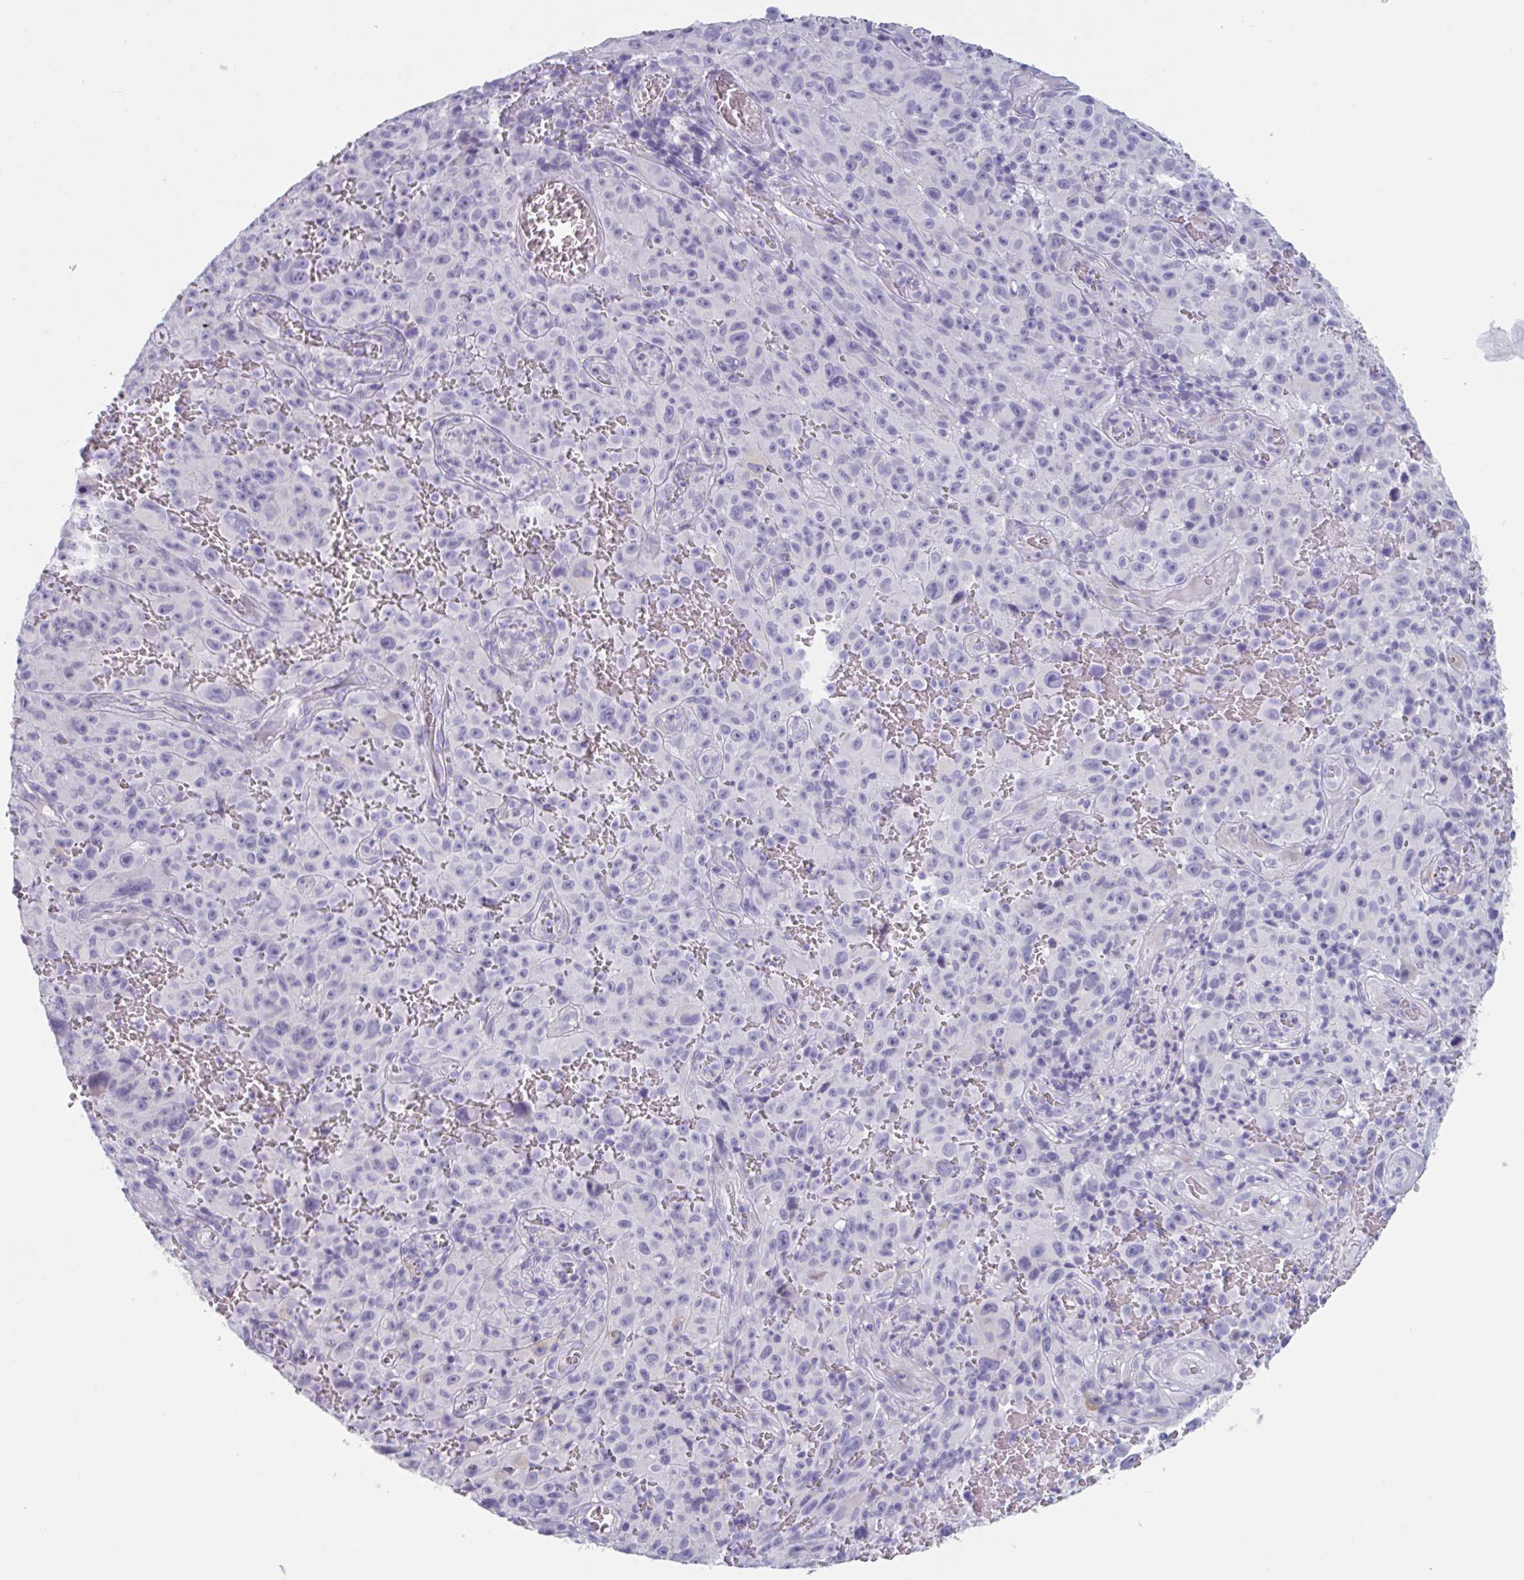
{"staining": {"intensity": "negative", "quantity": "none", "location": "none"}, "tissue": "melanoma", "cell_type": "Tumor cells", "image_type": "cancer", "snomed": [{"axis": "morphology", "description": "Malignant melanoma, NOS"}, {"axis": "topography", "description": "Skin"}], "caption": "Micrograph shows no significant protein expression in tumor cells of malignant melanoma. (Immunohistochemistry, brightfield microscopy, high magnification).", "gene": "HSD11B2", "patient": {"sex": "female", "age": 82}}